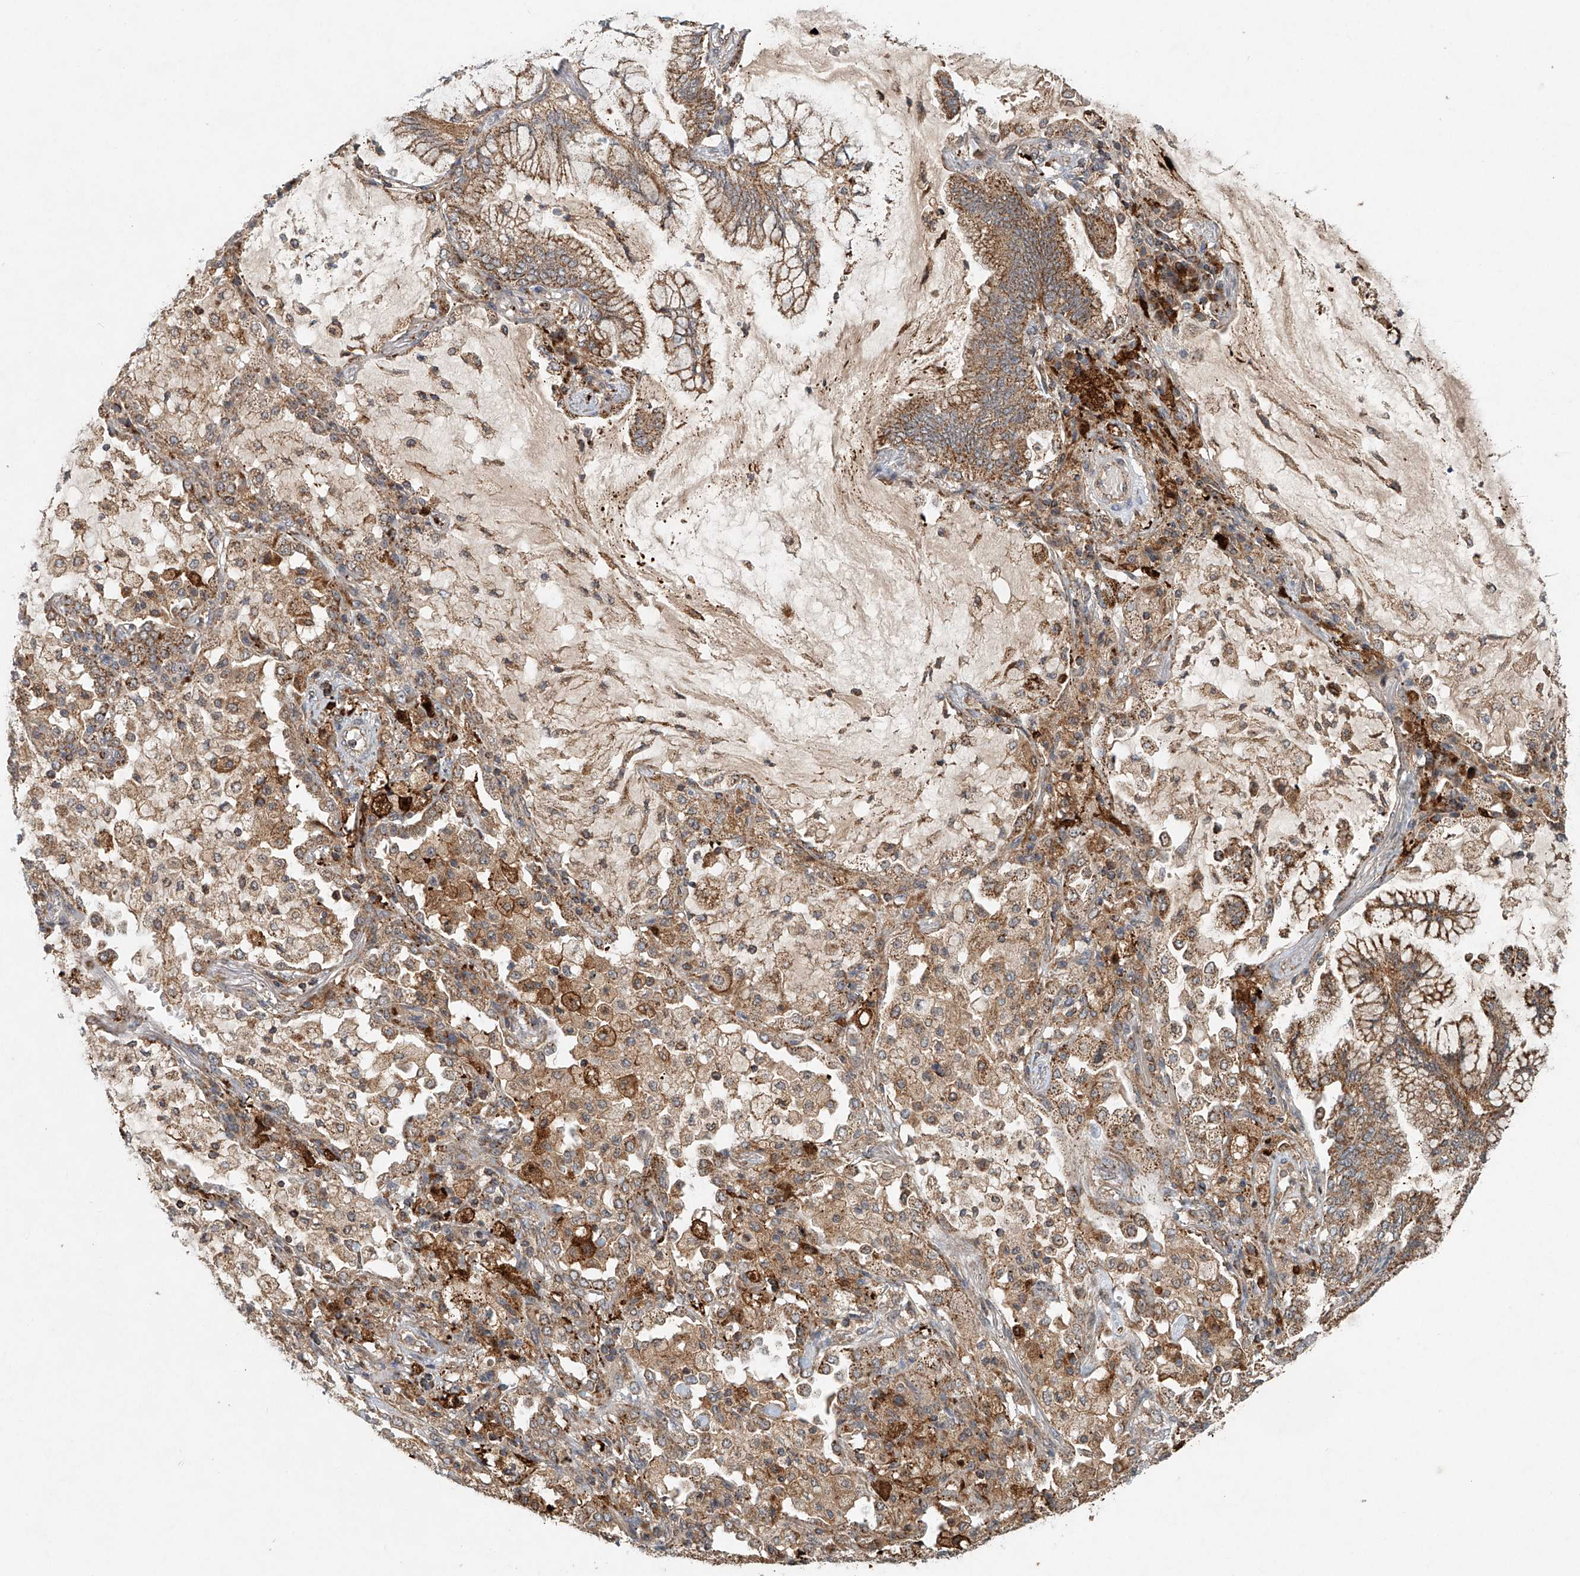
{"staining": {"intensity": "moderate", "quantity": ">75%", "location": "cytoplasmic/membranous"}, "tissue": "lung cancer", "cell_type": "Tumor cells", "image_type": "cancer", "snomed": [{"axis": "morphology", "description": "Adenocarcinoma, NOS"}, {"axis": "topography", "description": "Lung"}], "caption": "Brown immunohistochemical staining in human lung cancer (adenocarcinoma) reveals moderate cytoplasmic/membranous positivity in about >75% of tumor cells. Using DAB (3,3'-diaminobenzidine) (brown) and hematoxylin (blue) stains, captured at high magnification using brightfield microscopy.", "gene": "DCAF11", "patient": {"sex": "female", "age": 70}}